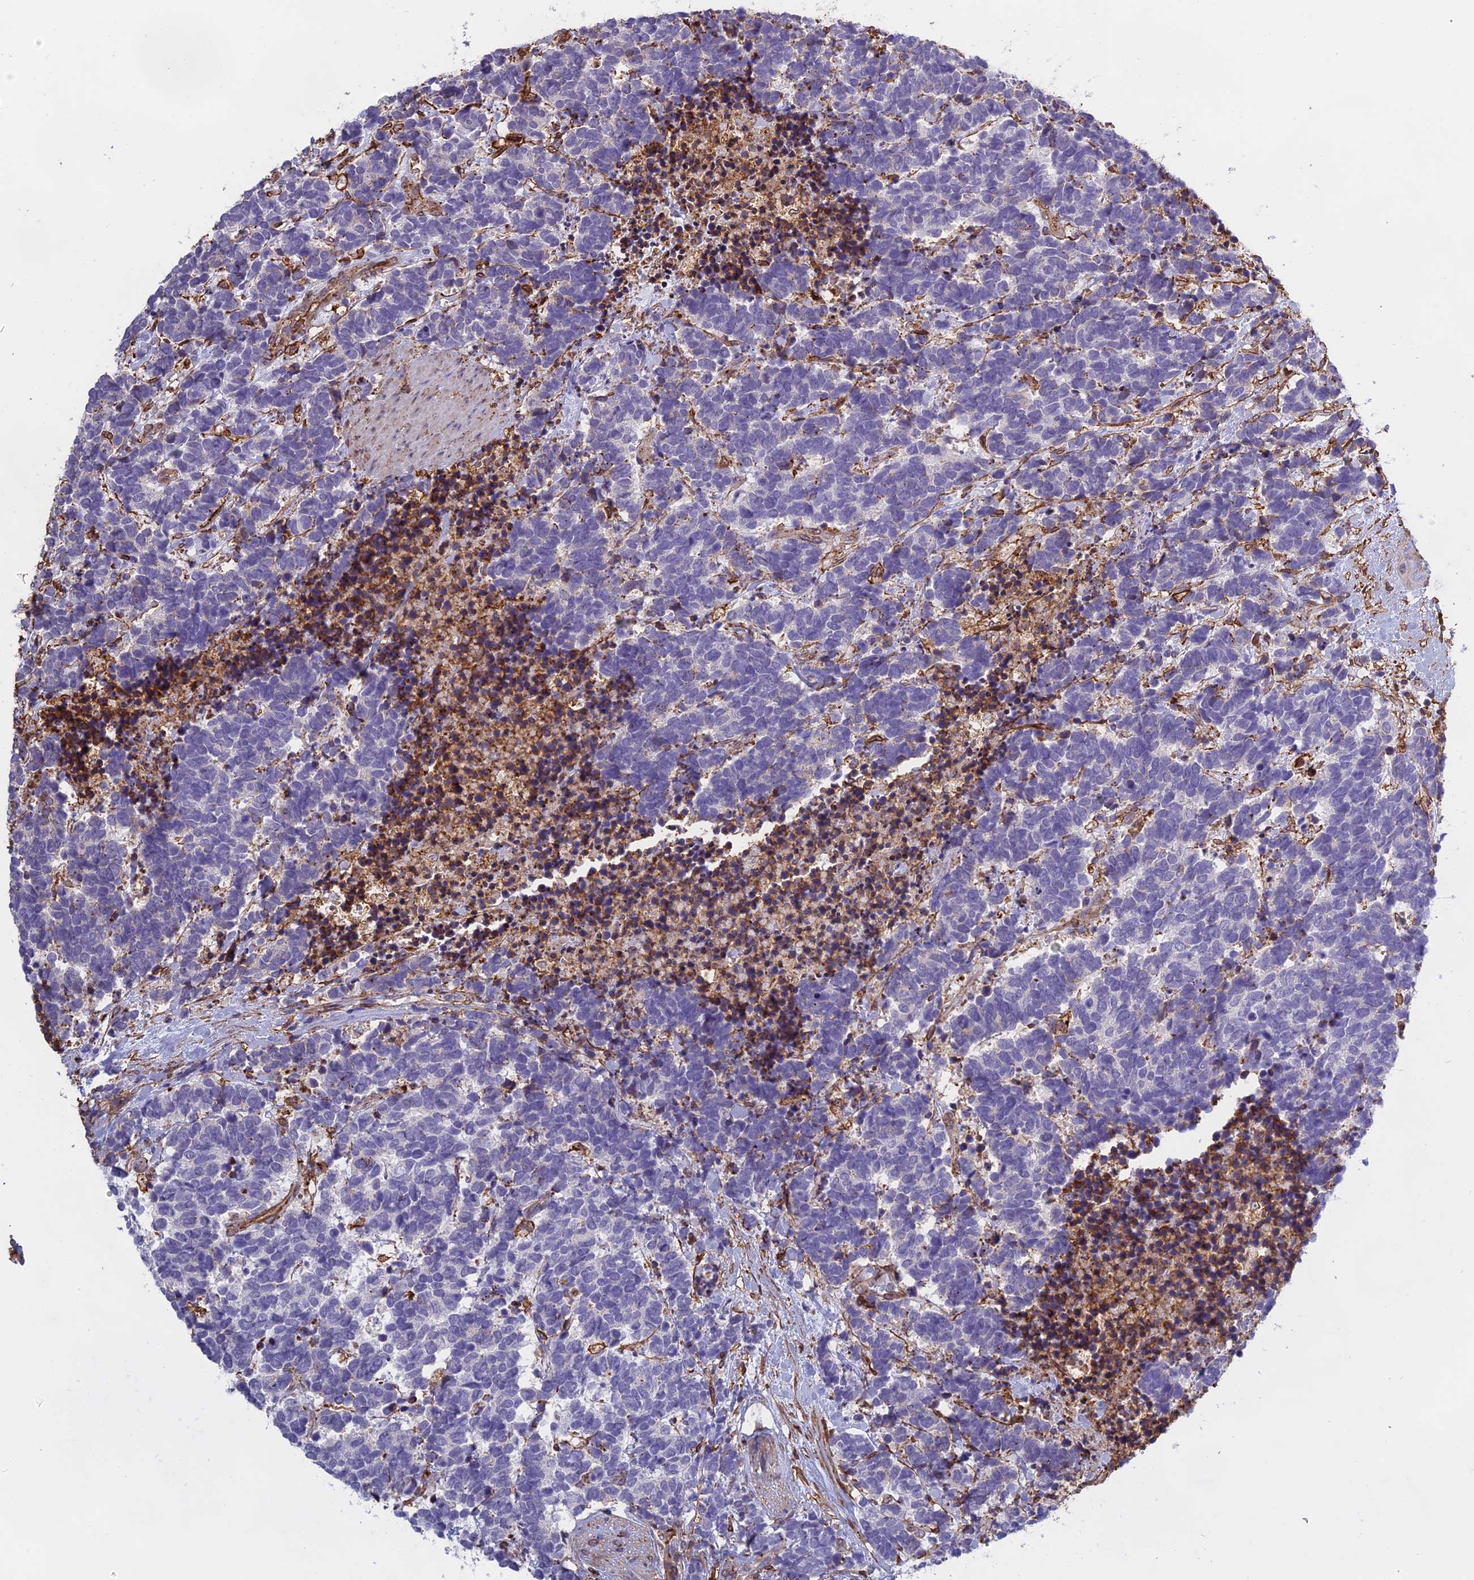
{"staining": {"intensity": "negative", "quantity": "none", "location": "none"}, "tissue": "carcinoid", "cell_type": "Tumor cells", "image_type": "cancer", "snomed": [{"axis": "morphology", "description": "Carcinoma, NOS"}, {"axis": "morphology", "description": "Carcinoid, malignant, NOS"}, {"axis": "topography", "description": "Prostate"}], "caption": "An IHC photomicrograph of carcinoid is shown. There is no staining in tumor cells of carcinoid.", "gene": "TMEM255B", "patient": {"sex": "male", "age": 57}}